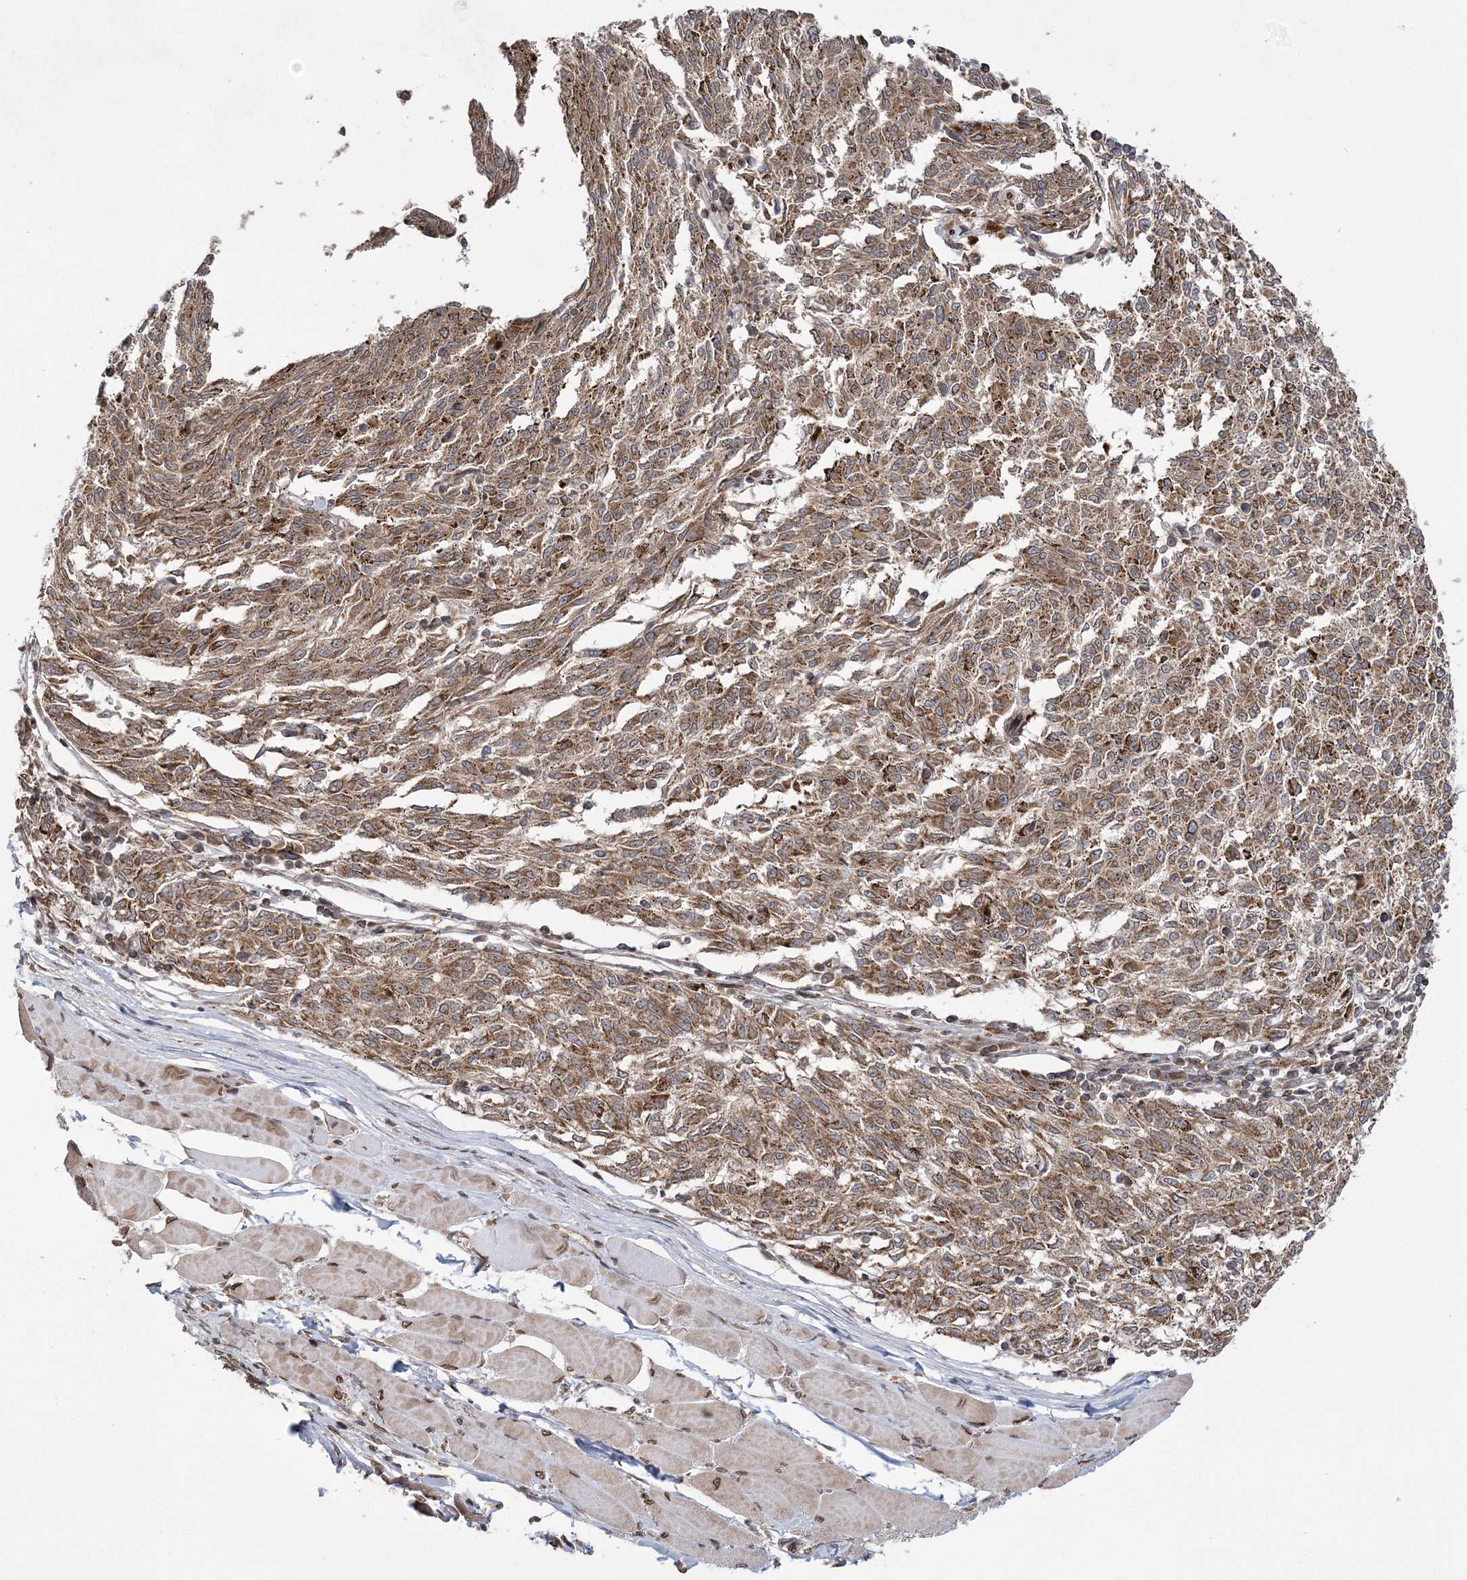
{"staining": {"intensity": "moderate", "quantity": ">75%", "location": "cytoplasmic/membranous"}, "tissue": "melanoma", "cell_type": "Tumor cells", "image_type": "cancer", "snomed": [{"axis": "morphology", "description": "Malignant melanoma, NOS"}, {"axis": "topography", "description": "Skin"}], "caption": "There is medium levels of moderate cytoplasmic/membranous positivity in tumor cells of melanoma, as demonstrated by immunohistochemical staining (brown color).", "gene": "DNAJC27", "patient": {"sex": "female", "age": 72}}